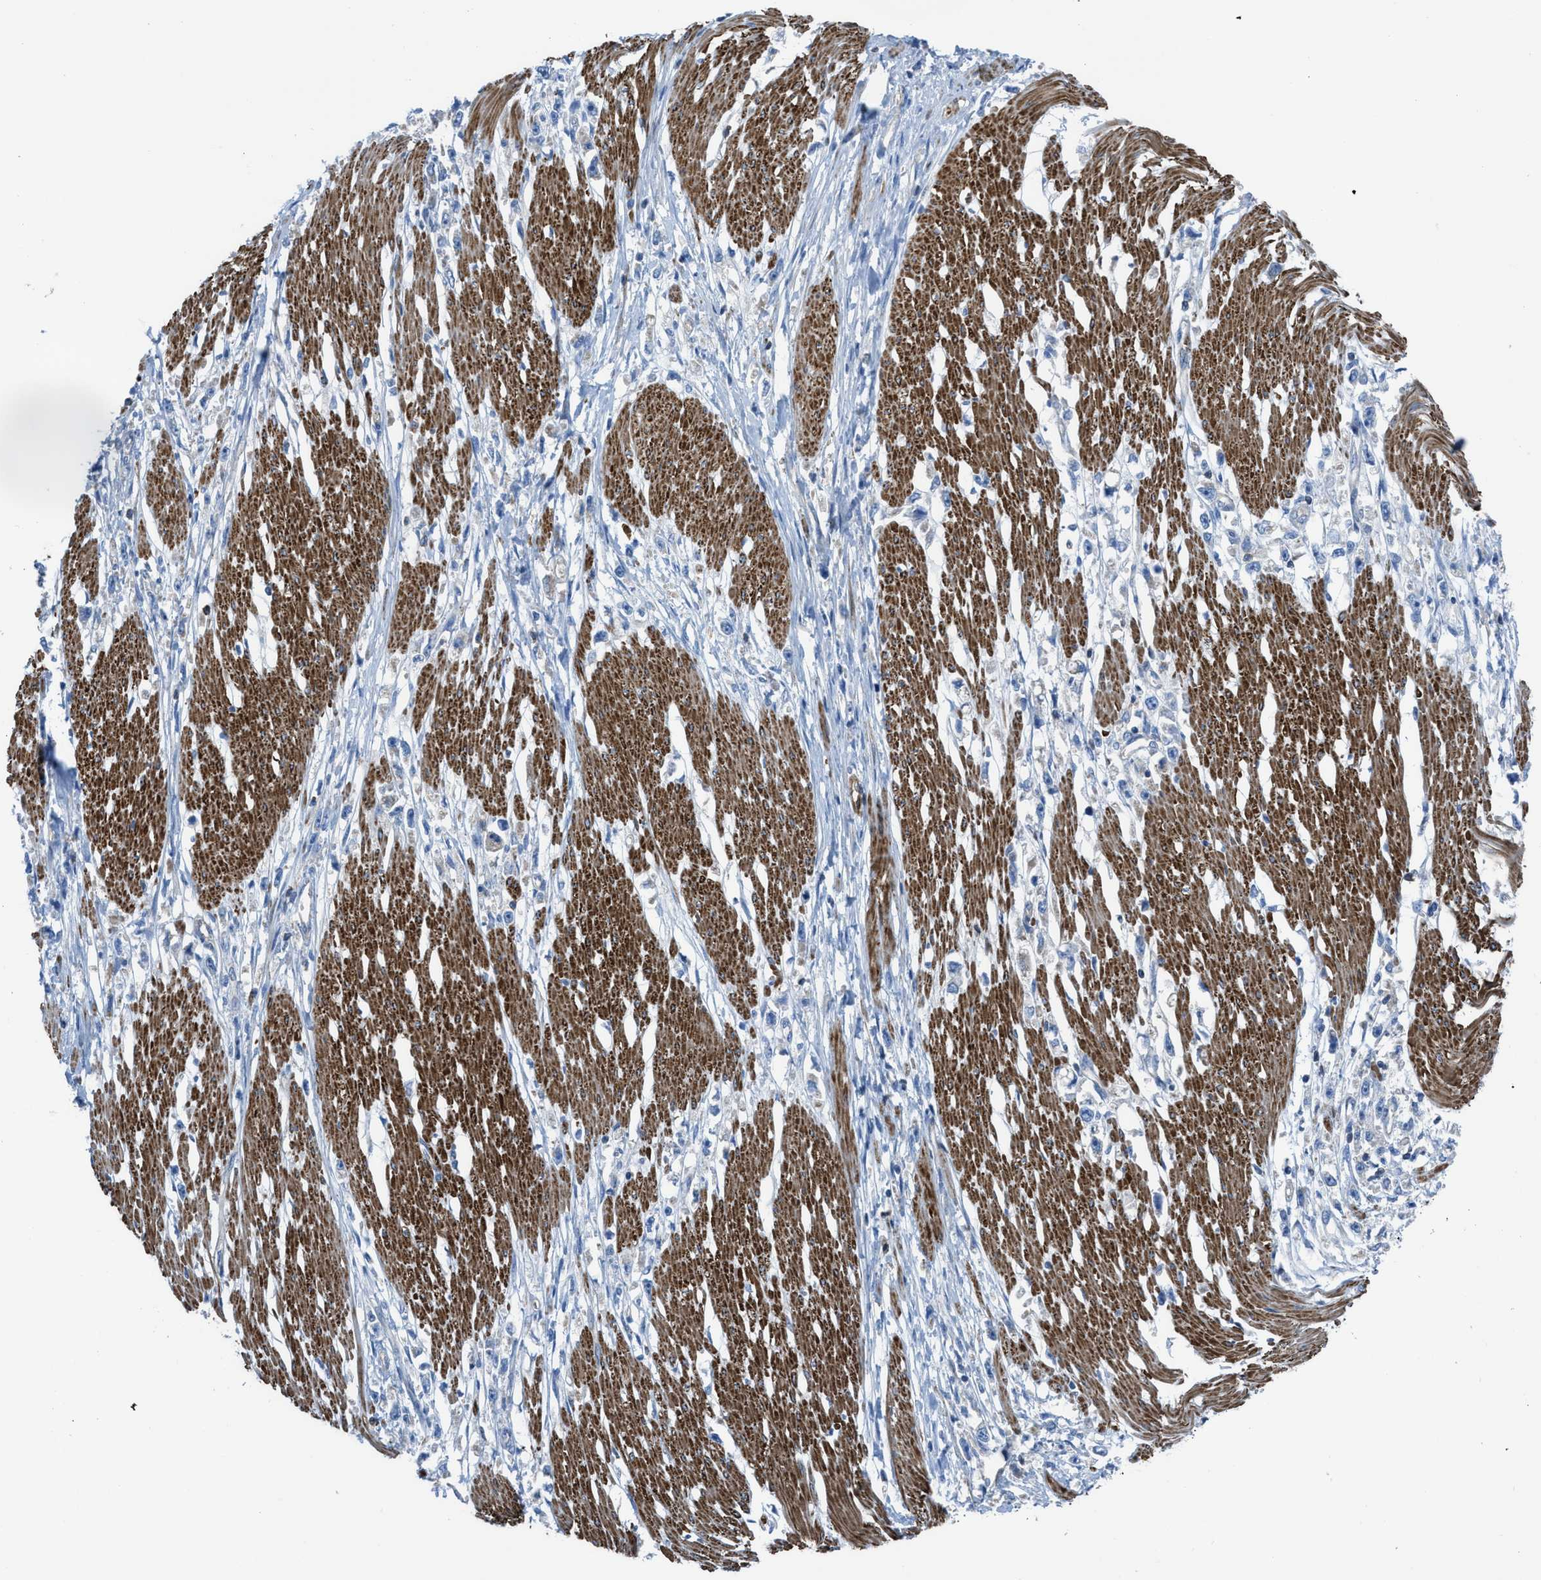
{"staining": {"intensity": "negative", "quantity": "none", "location": "none"}, "tissue": "stomach cancer", "cell_type": "Tumor cells", "image_type": "cancer", "snomed": [{"axis": "morphology", "description": "Adenocarcinoma, NOS"}, {"axis": "topography", "description": "Stomach"}], "caption": "High power microscopy micrograph of an immunohistochemistry (IHC) image of stomach cancer, revealing no significant staining in tumor cells.", "gene": "KCNH7", "patient": {"sex": "female", "age": 59}}